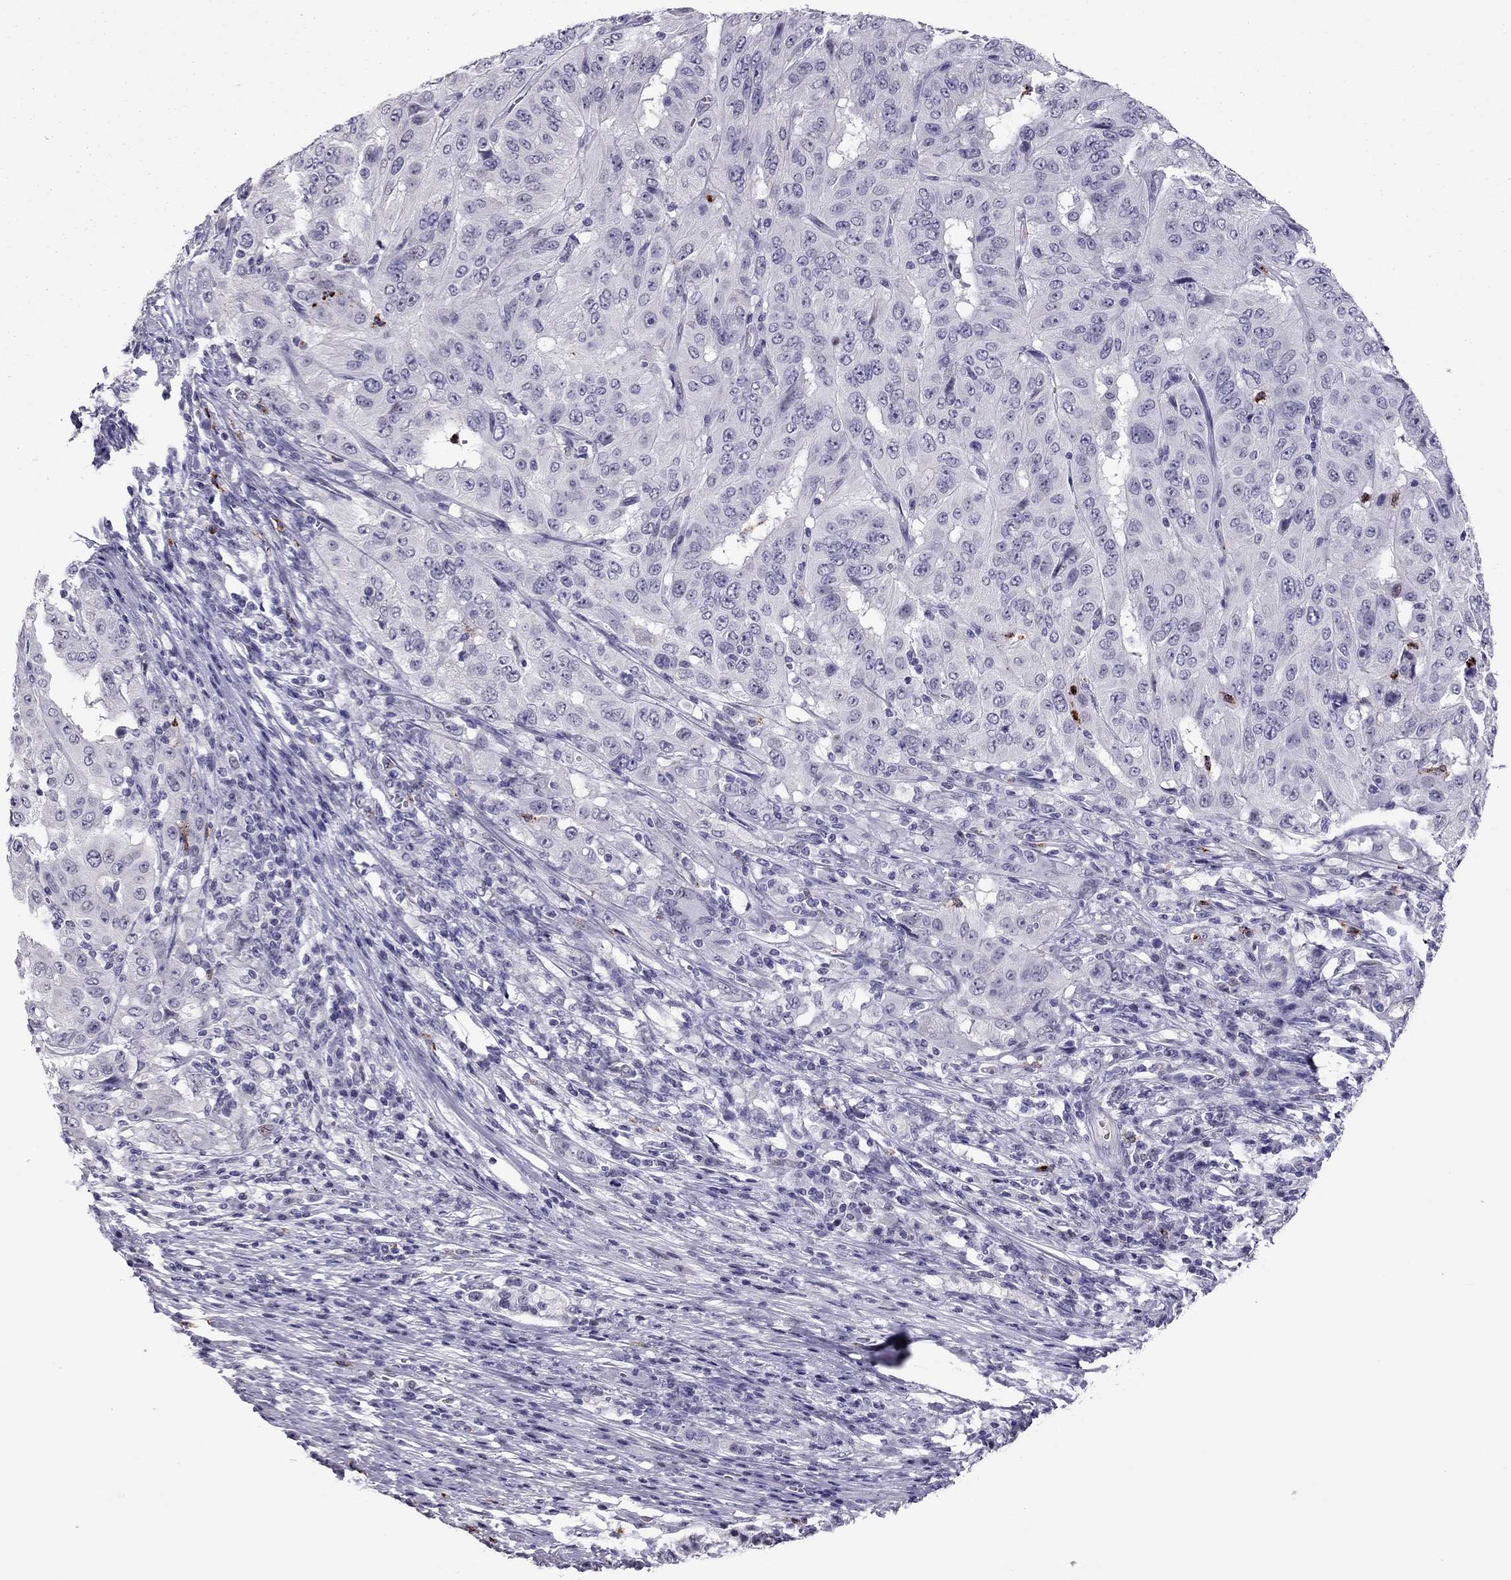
{"staining": {"intensity": "negative", "quantity": "none", "location": "none"}, "tissue": "pancreatic cancer", "cell_type": "Tumor cells", "image_type": "cancer", "snomed": [{"axis": "morphology", "description": "Adenocarcinoma, NOS"}, {"axis": "topography", "description": "Pancreas"}], "caption": "Tumor cells are negative for protein expression in human adenocarcinoma (pancreatic).", "gene": "CCL27", "patient": {"sex": "male", "age": 63}}